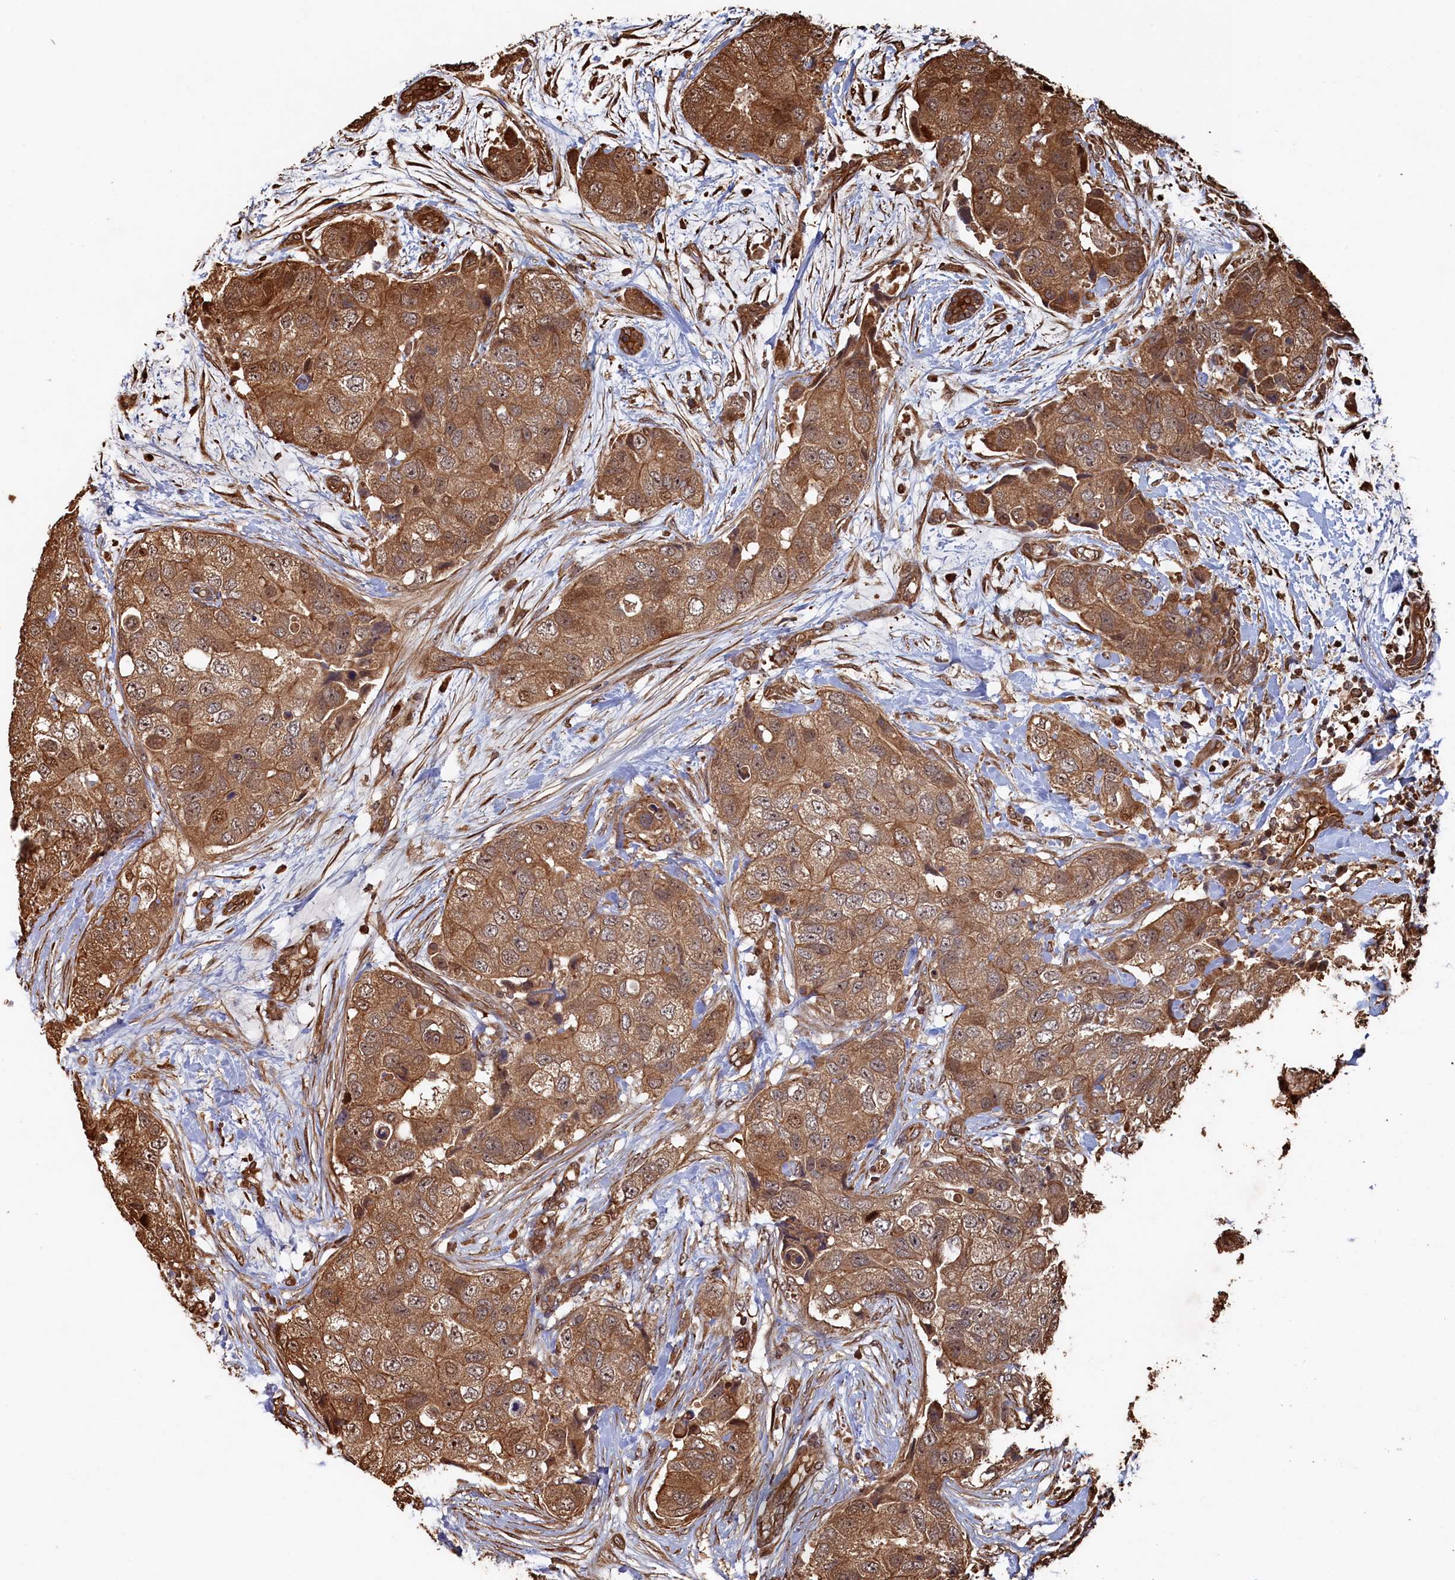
{"staining": {"intensity": "moderate", "quantity": ">75%", "location": "cytoplasmic/membranous"}, "tissue": "breast cancer", "cell_type": "Tumor cells", "image_type": "cancer", "snomed": [{"axis": "morphology", "description": "Duct carcinoma"}, {"axis": "topography", "description": "Breast"}], "caption": "About >75% of tumor cells in breast cancer show moderate cytoplasmic/membranous protein positivity as visualized by brown immunohistochemical staining.", "gene": "PIGN", "patient": {"sex": "female", "age": 62}}